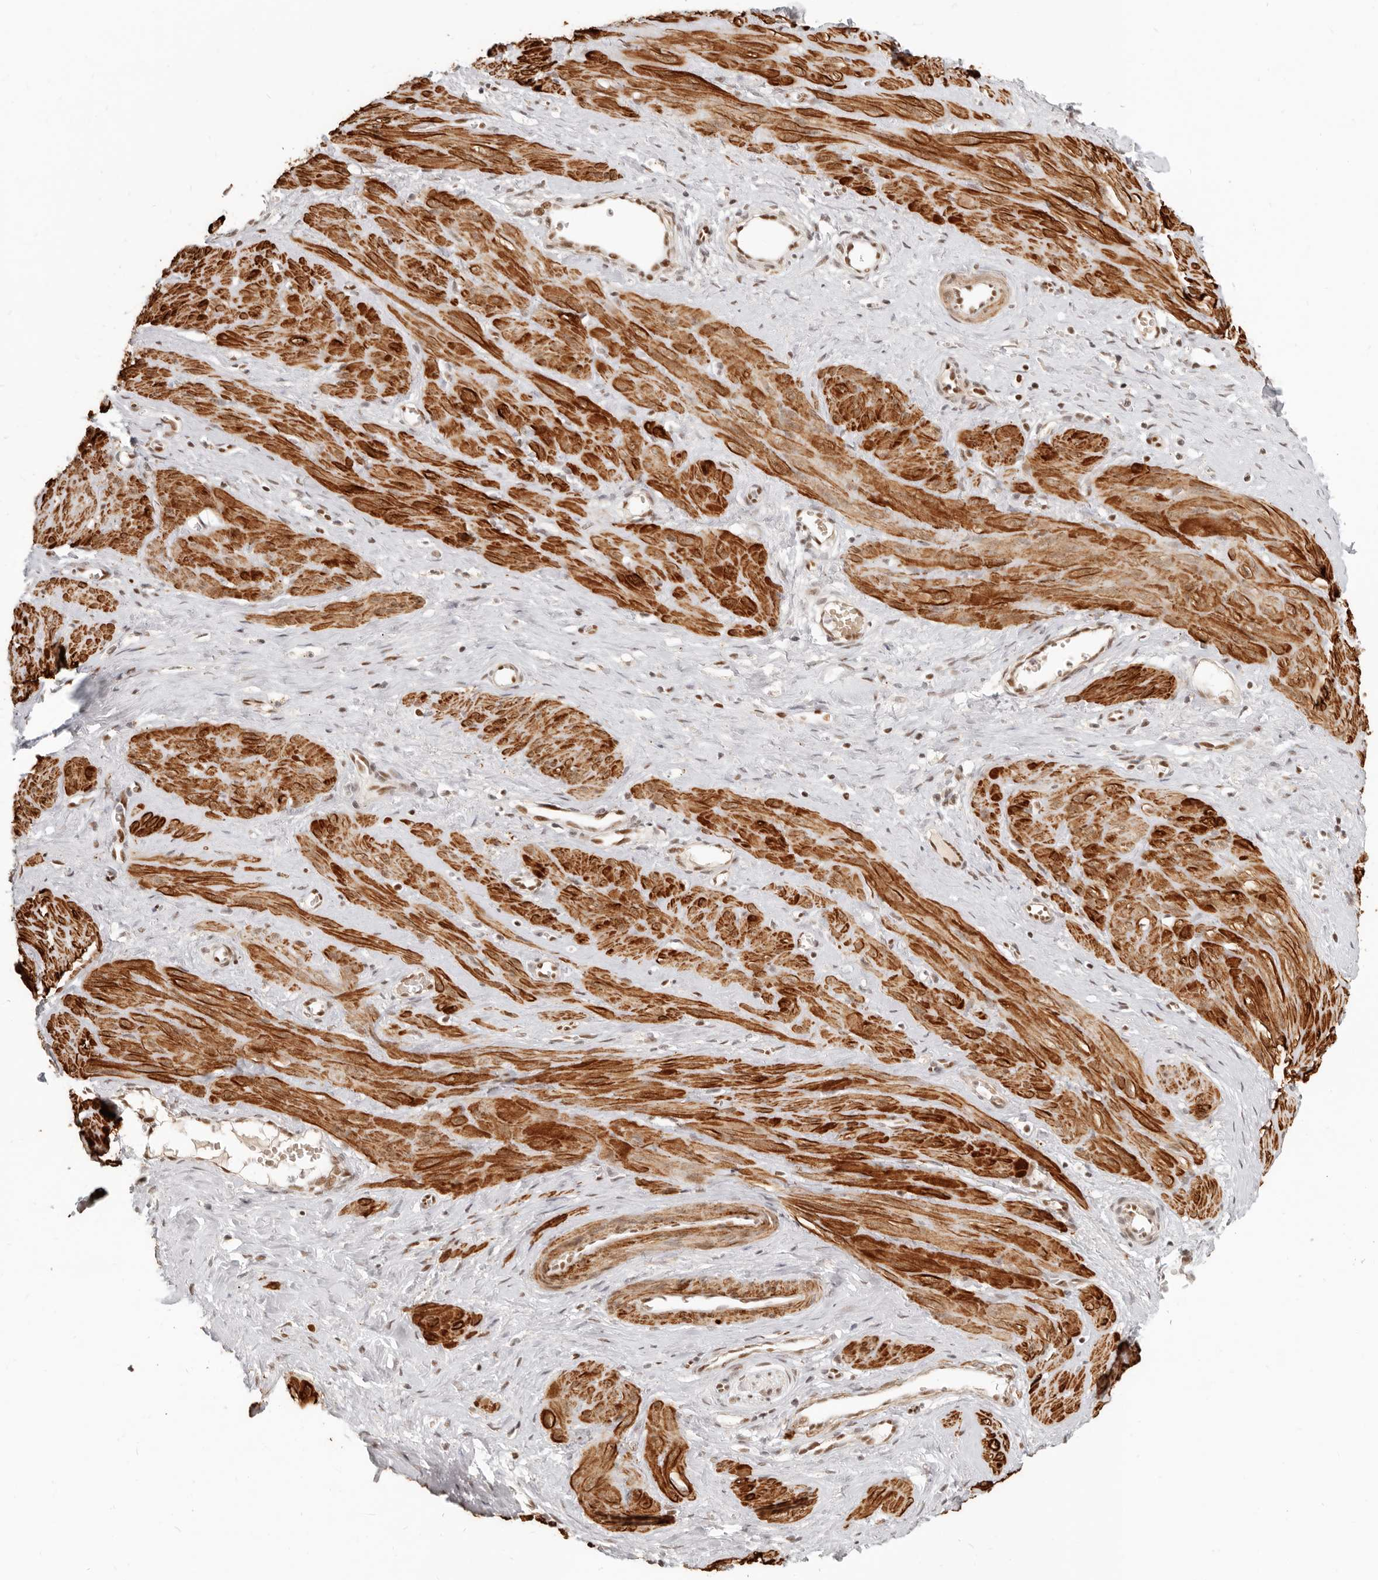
{"staining": {"intensity": "strong", "quantity": ">75%", "location": "cytoplasmic/membranous"}, "tissue": "smooth muscle", "cell_type": "Smooth muscle cells", "image_type": "normal", "snomed": [{"axis": "morphology", "description": "Normal tissue, NOS"}, {"axis": "topography", "description": "Endometrium"}], "caption": "The image exhibits staining of normal smooth muscle, revealing strong cytoplasmic/membranous protein expression (brown color) within smooth muscle cells.", "gene": "GABPA", "patient": {"sex": "female", "age": 33}}